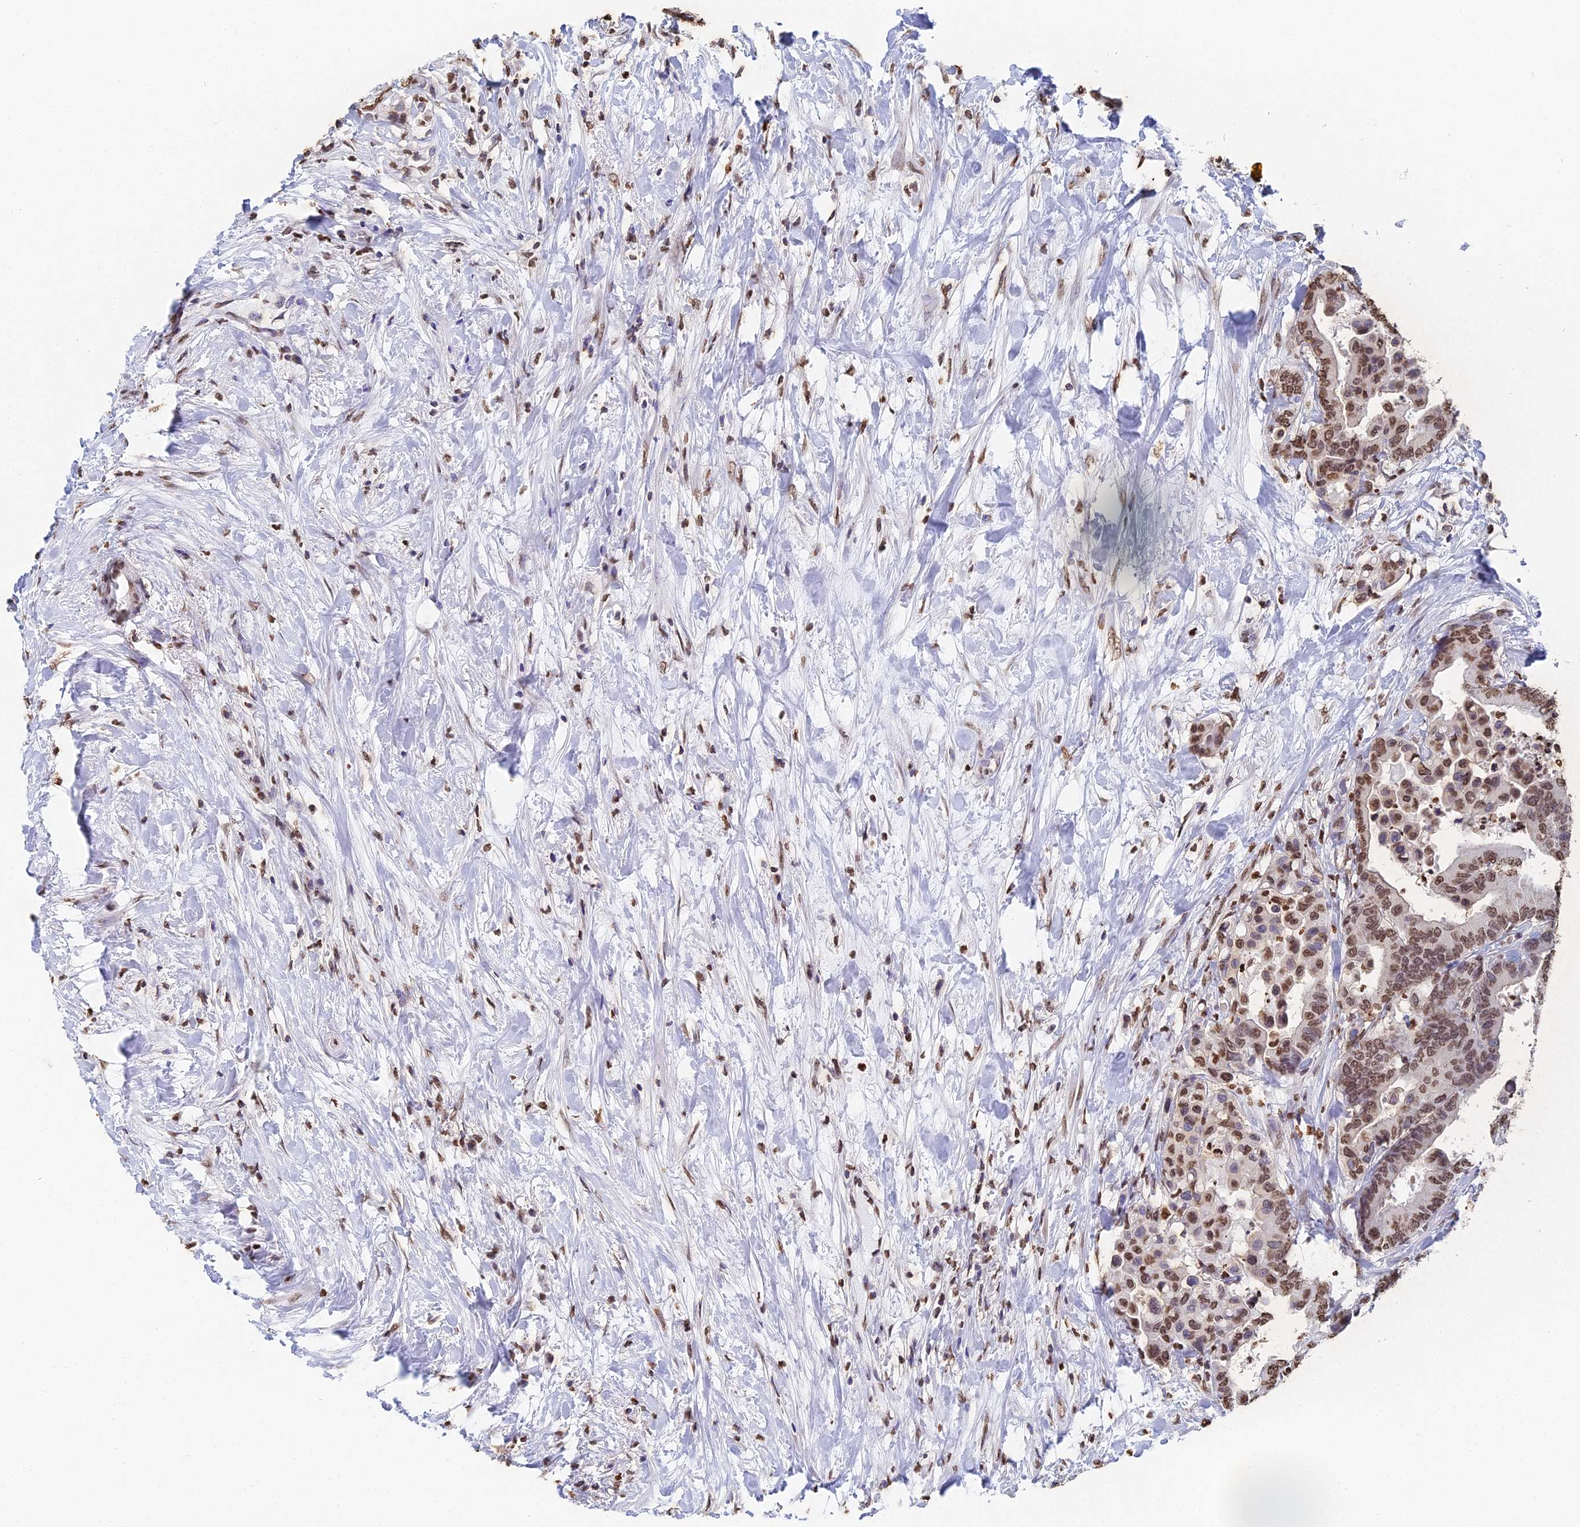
{"staining": {"intensity": "moderate", "quantity": ">75%", "location": "nuclear"}, "tissue": "colorectal cancer", "cell_type": "Tumor cells", "image_type": "cancer", "snomed": [{"axis": "morphology", "description": "Normal tissue, NOS"}, {"axis": "morphology", "description": "Adenocarcinoma, NOS"}, {"axis": "topography", "description": "Colon"}], "caption": "The immunohistochemical stain labels moderate nuclear positivity in tumor cells of colorectal cancer (adenocarcinoma) tissue.", "gene": "GBP3", "patient": {"sex": "male", "age": 82}}